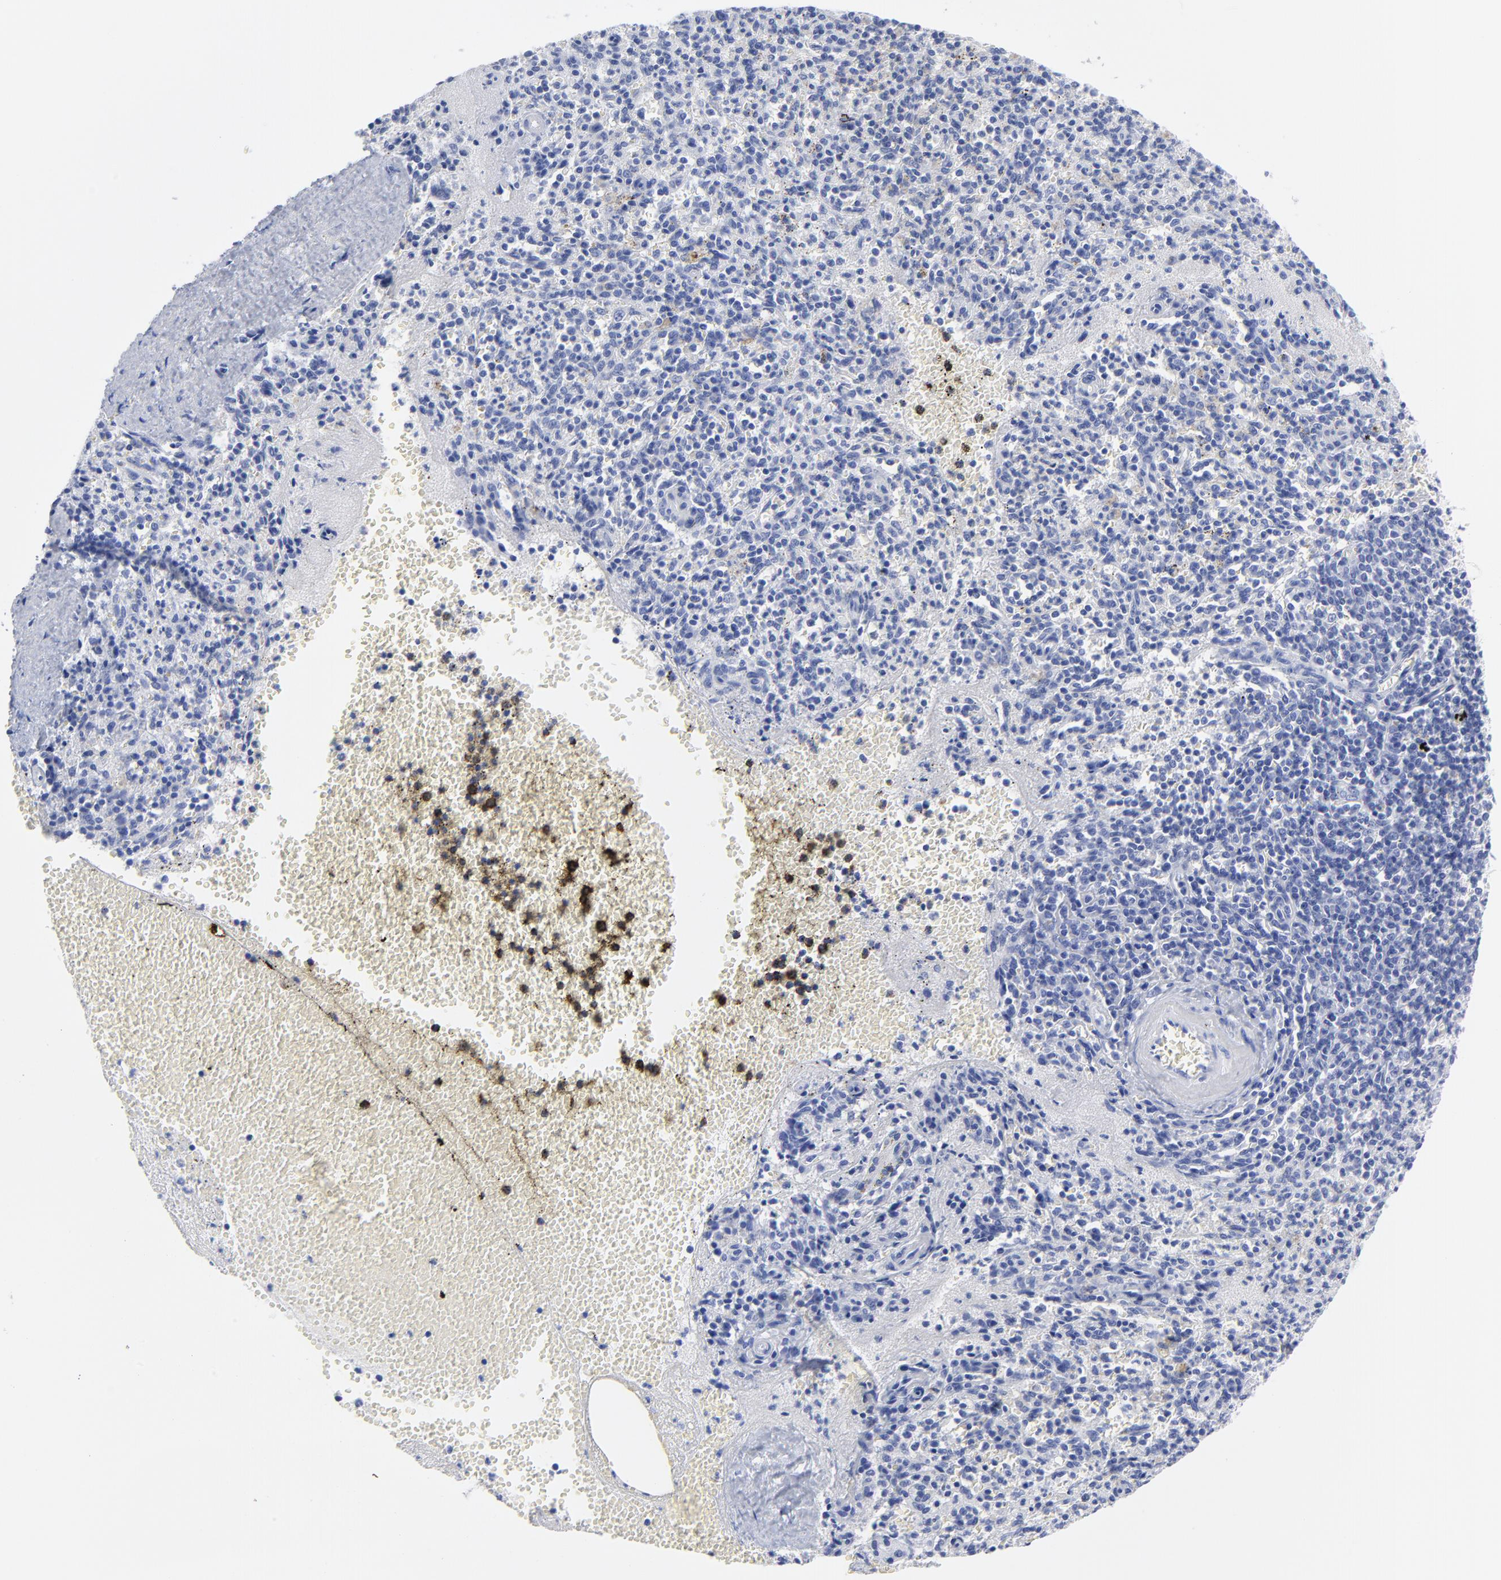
{"staining": {"intensity": "negative", "quantity": "none", "location": "none"}, "tissue": "spleen", "cell_type": "Cells in red pulp", "image_type": "normal", "snomed": [{"axis": "morphology", "description": "Normal tissue, NOS"}, {"axis": "topography", "description": "Spleen"}], "caption": "Human spleen stained for a protein using immunohistochemistry (IHC) displays no positivity in cells in red pulp.", "gene": "ACY1", "patient": {"sex": "male", "age": 72}}